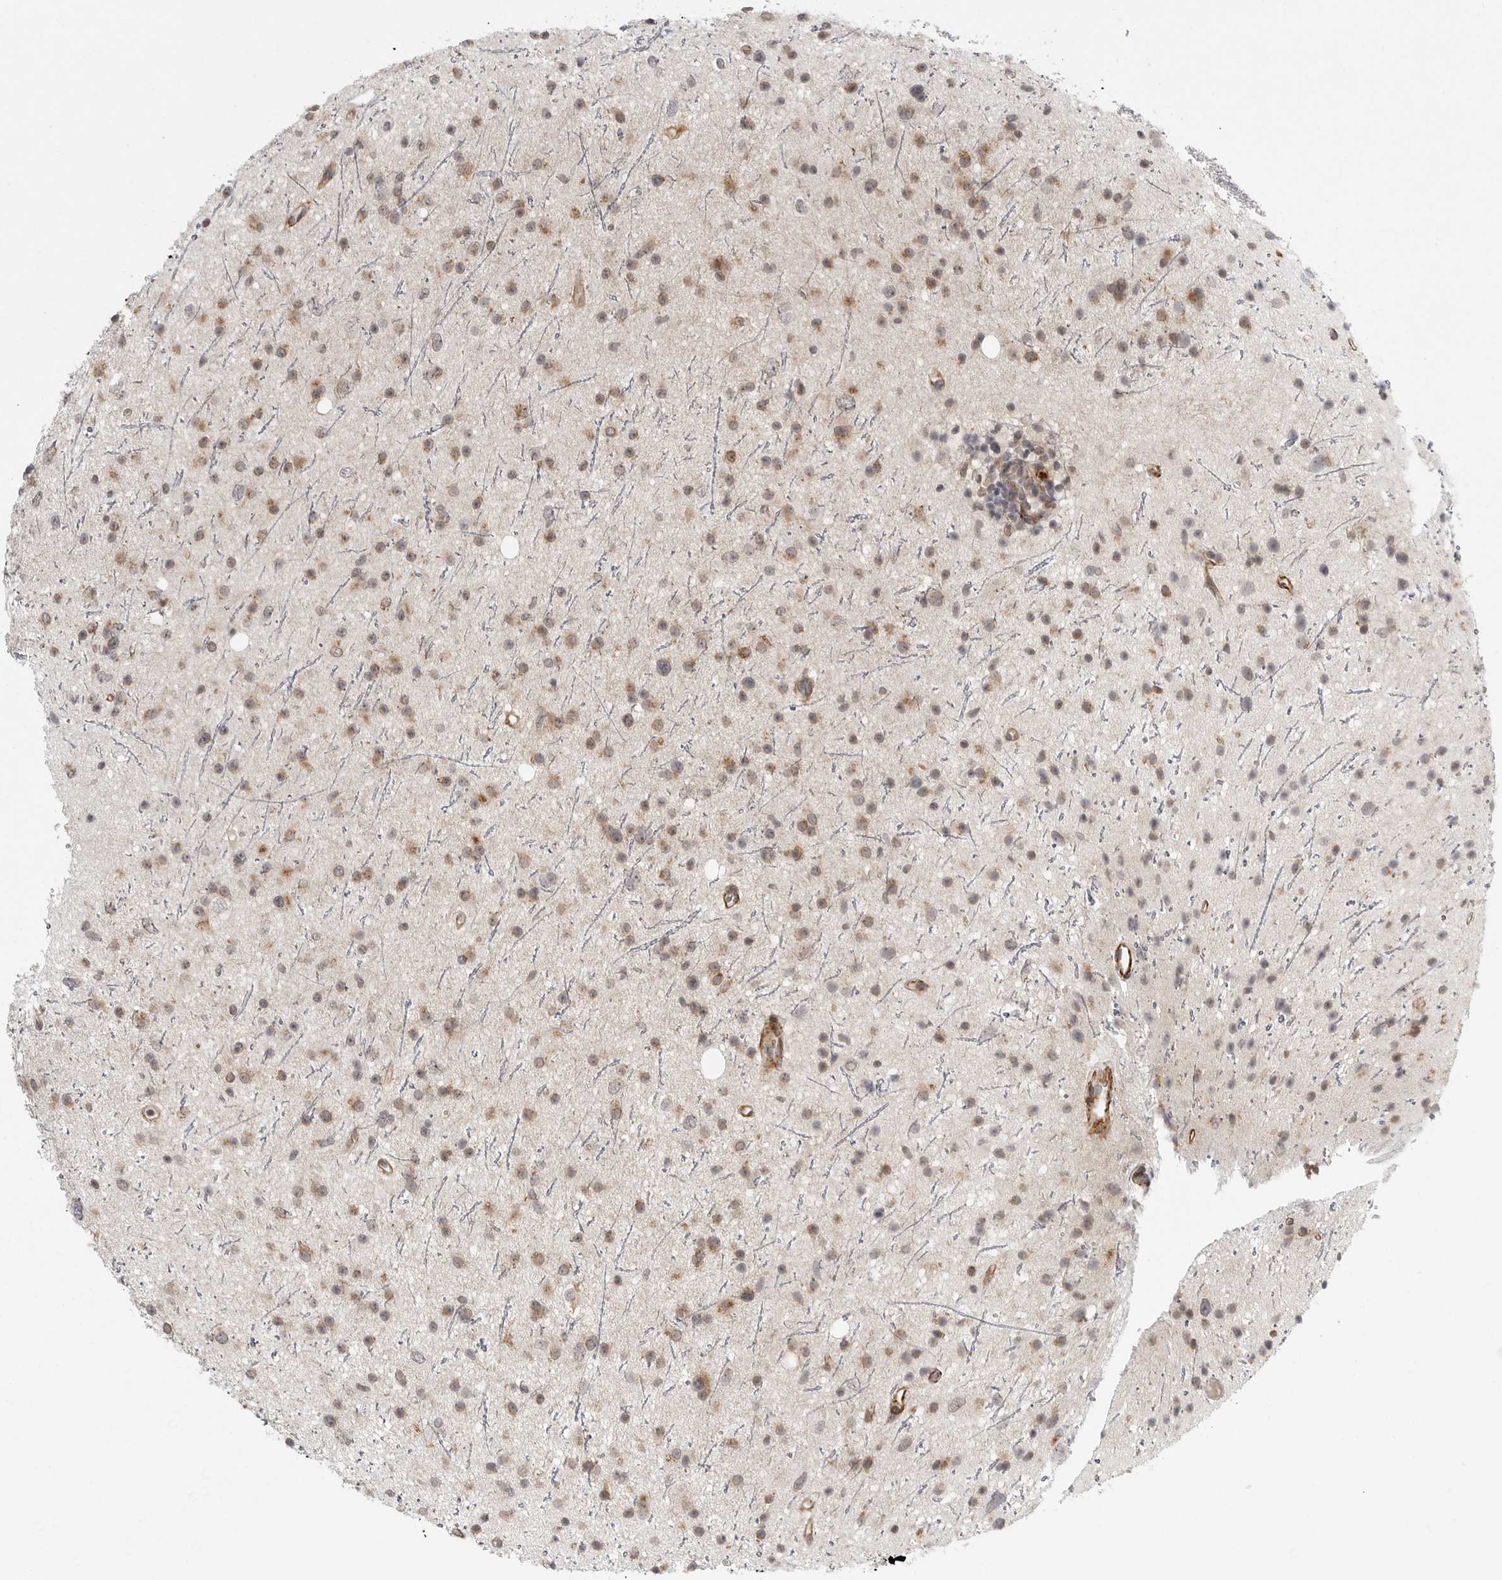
{"staining": {"intensity": "moderate", "quantity": ">75%", "location": "cytoplasmic/membranous"}, "tissue": "glioma", "cell_type": "Tumor cells", "image_type": "cancer", "snomed": [{"axis": "morphology", "description": "Glioma, malignant, Low grade"}, {"axis": "topography", "description": "Cerebral cortex"}], "caption": "Immunohistochemical staining of human glioma displays medium levels of moderate cytoplasmic/membranous protein staining in approximately >75% of tumor cells. The protein of interest is shown in brown color, while the nuclei are stained blue.", "gene": "TUT4", "patient": {"sex": "female", "age": 39}}